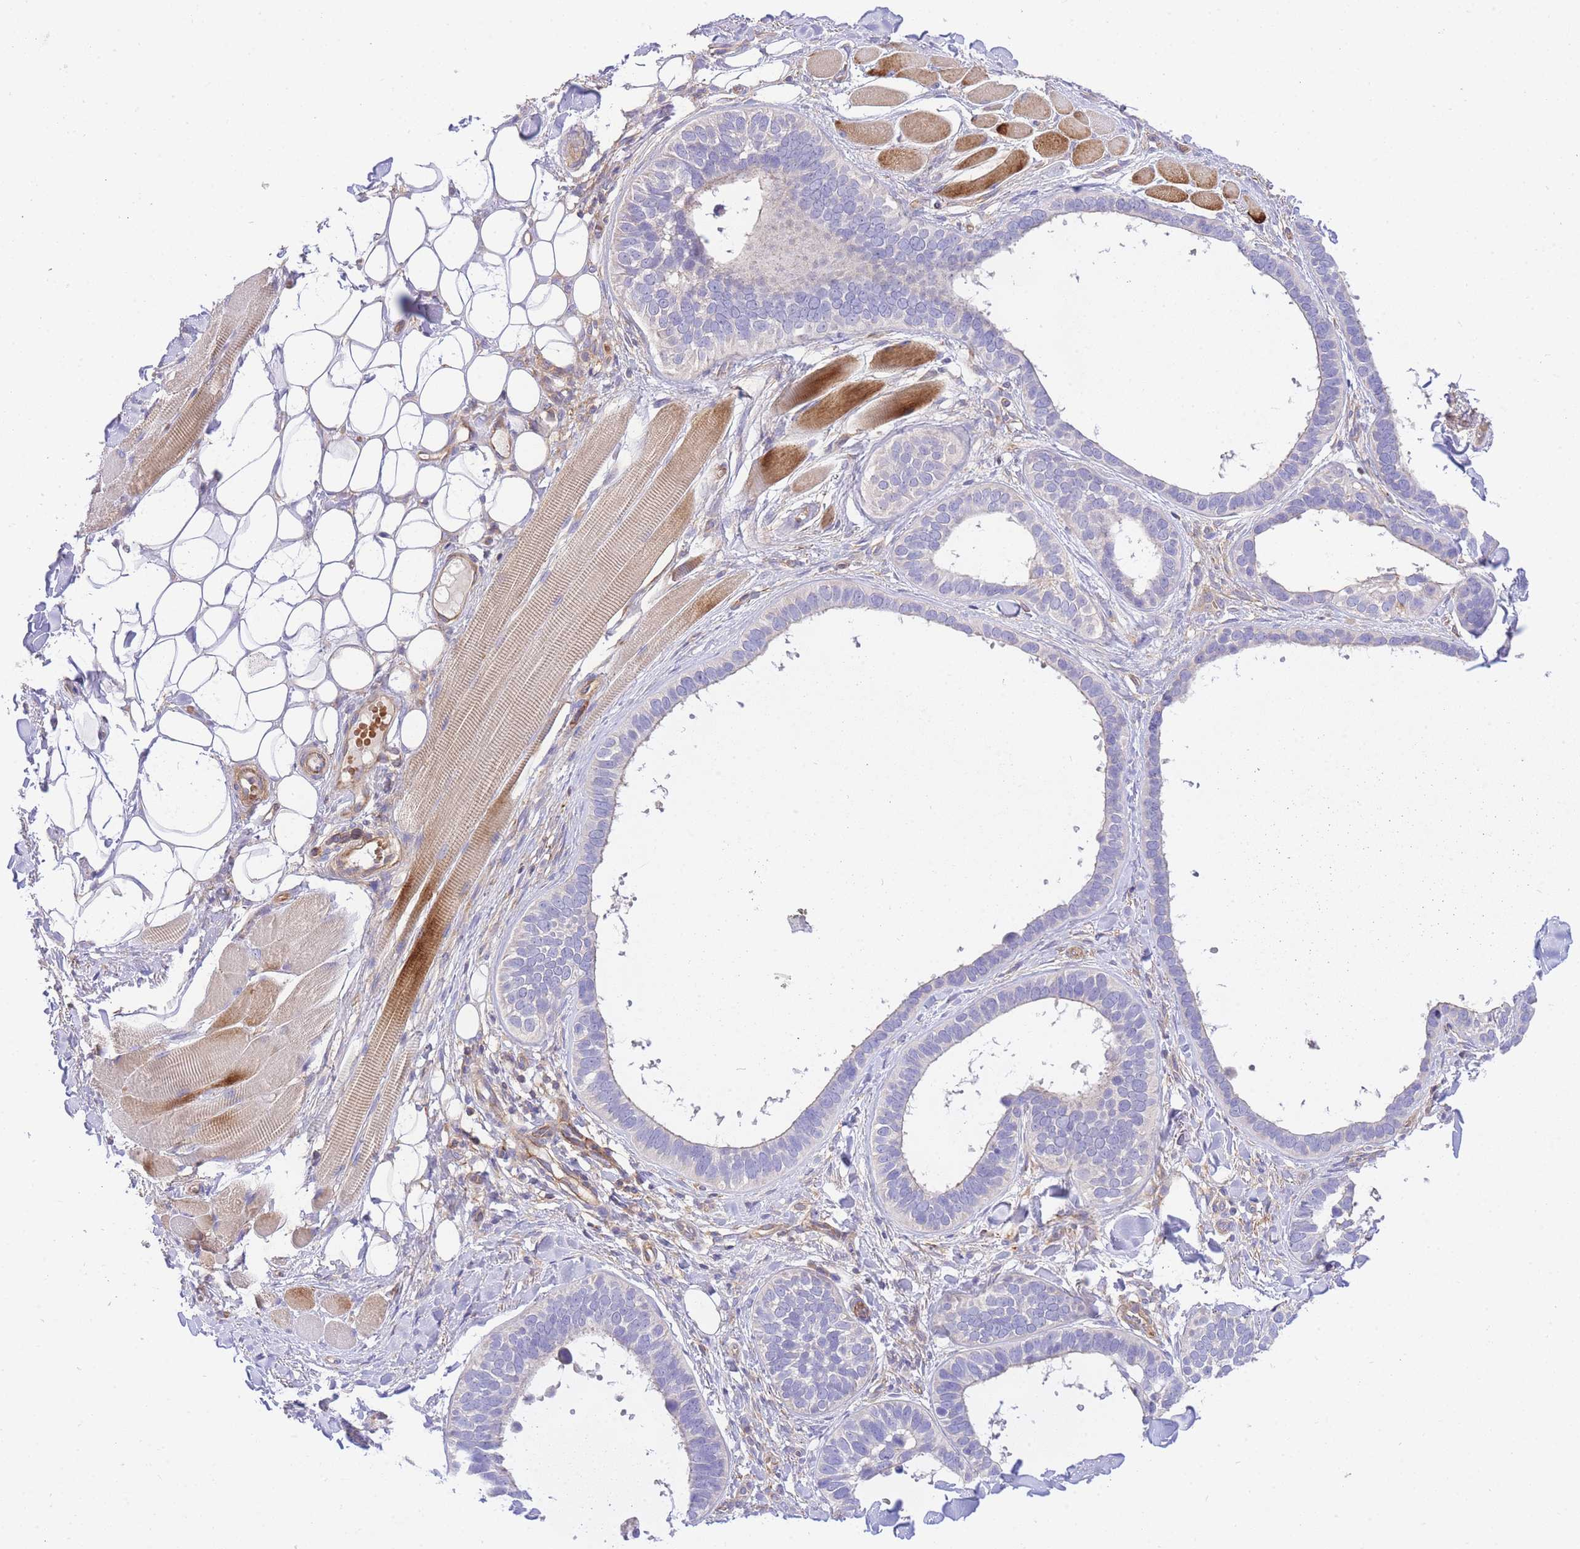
{"staining": {"intensity": "negative", "quantity": "none", "location": "none"}, "tissue": "skin cancer", "cell_type": "Tumor cells", "image_type": "cancer", "snomed": [{"axis": "morphology", "description": "Basal cell carcinoma"}, {"axis": "topography", "description": "Skin"}], "caption": "Immunohistochemical staining of basal cell carcinoma (skin) displays no significant positivity in tumor cells.", "gene": "INSYN2B", "patient": {"sex": "male", "age": 62}}